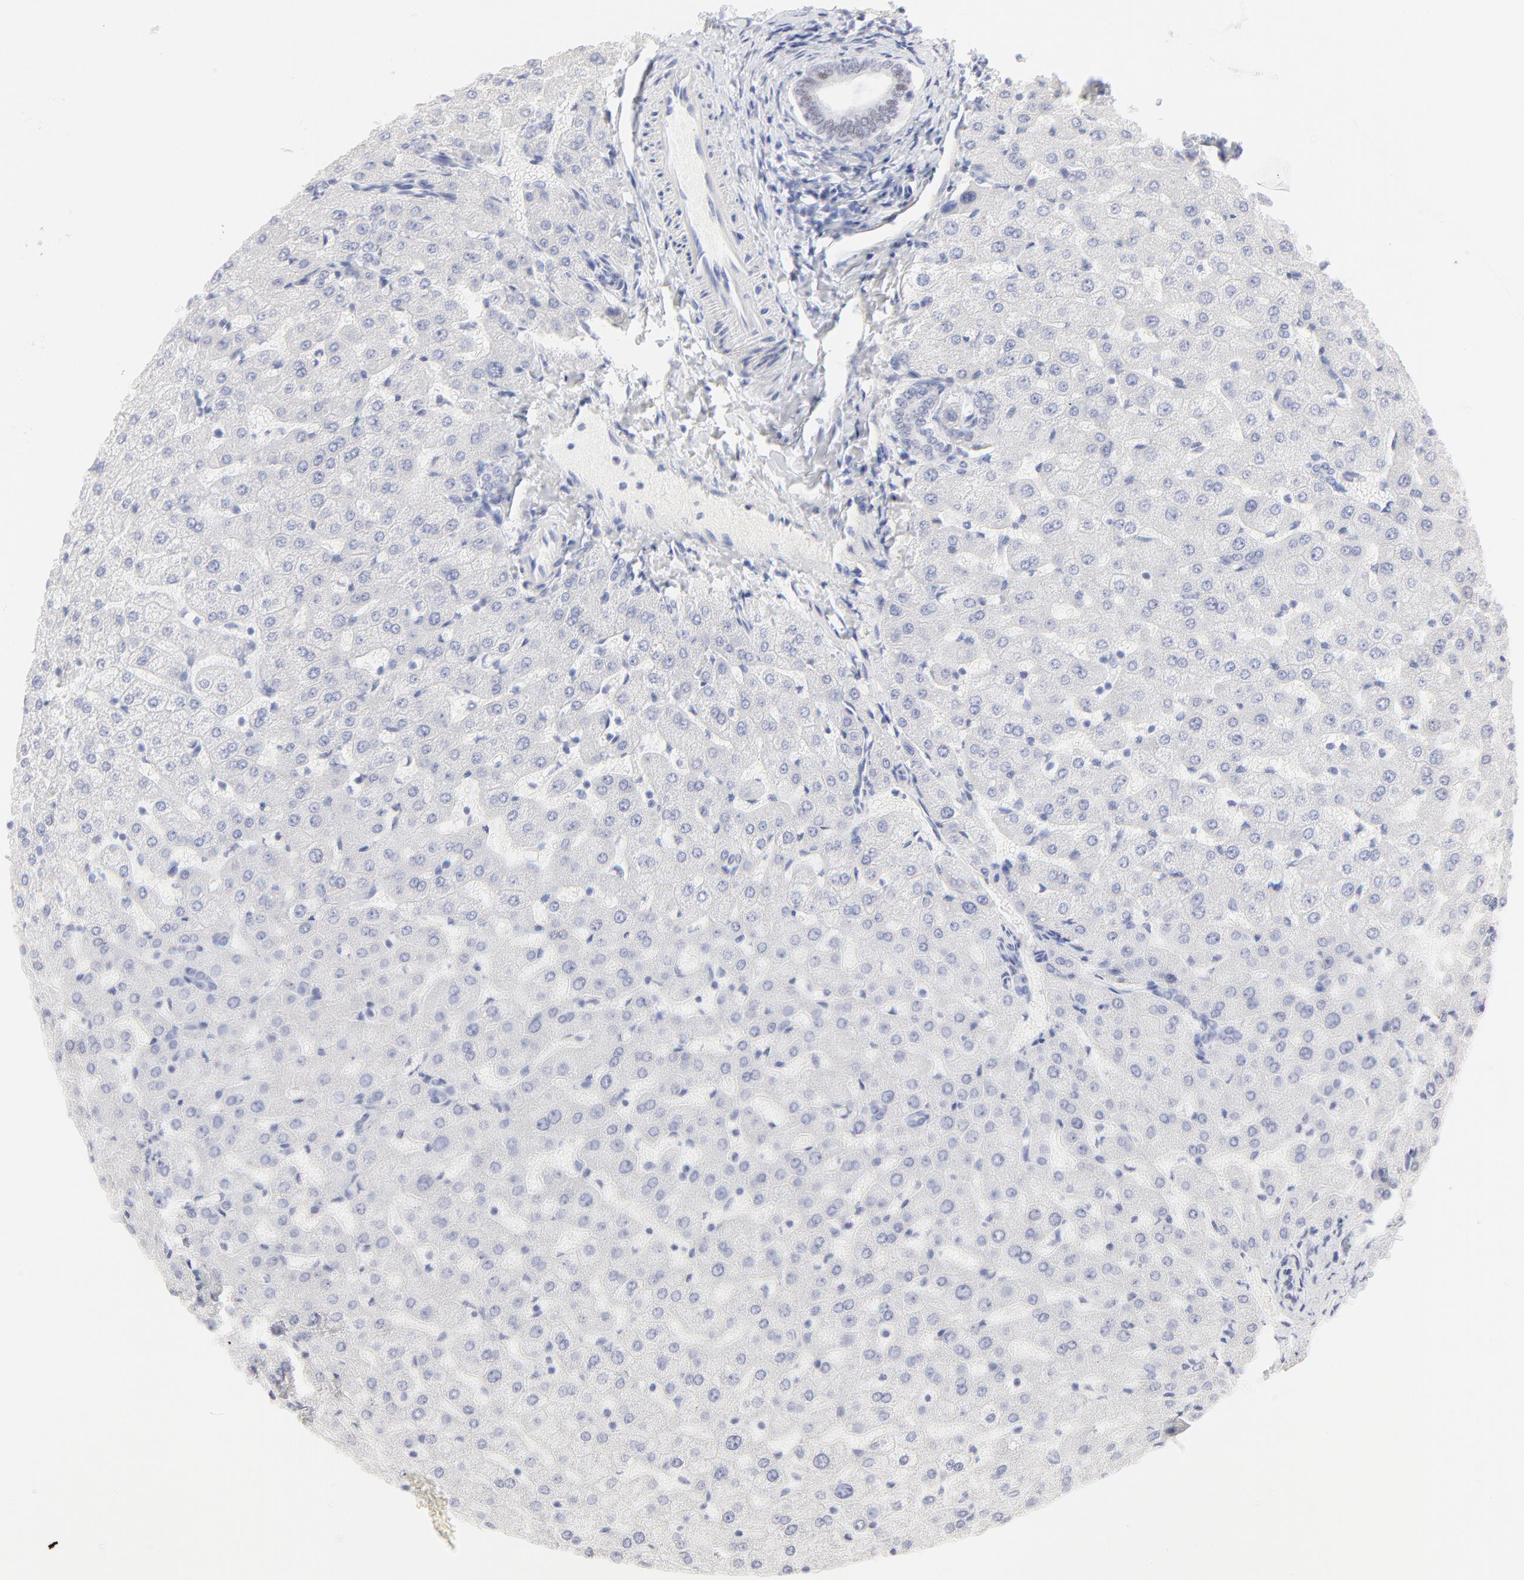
{"staining": {"intensity": "negative", "quantity": "none", "location": "none"}, "tissue": "liver", "cell_type": "Cholangiocytes", "image_type": "normal", "snomed": [{"axis": "morphology", "description": "Normal tissue, NOS"}, {"axis": "morphology", "description": "Fibrosis, NOS"}, {"axis": "topography", "description": "Liver"}], "caption": "Cholangiocytes show no significant protein expression in normal liver. (Brightfield microscopy of DAB immunohistochemistry (IHC) at high magnification).", "gene": "ELF3", "patient": {"sex": "female", "age": 29}}